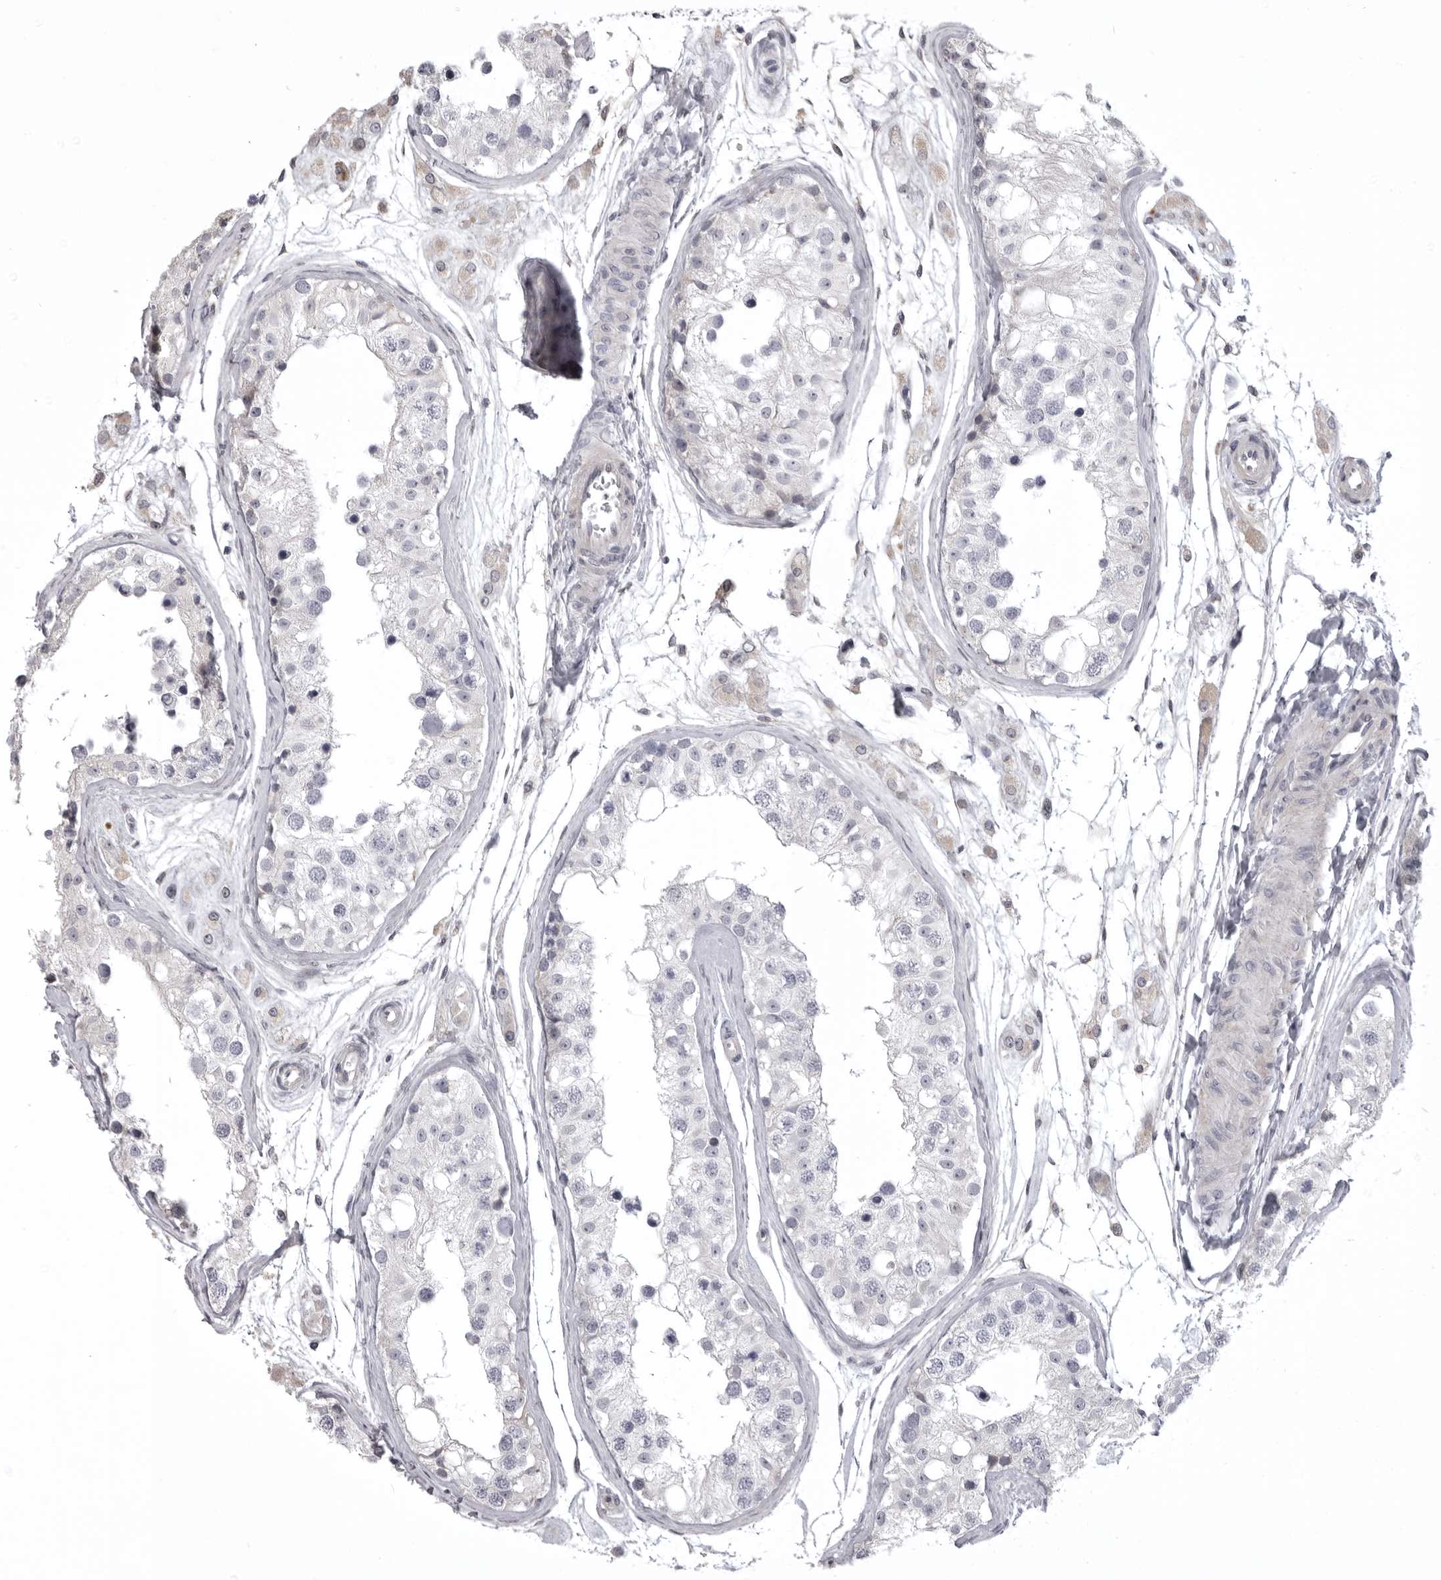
{"staining": {"intensity": "negative", "quantity": "none", "location": "none"}, "tissue": "testis", "cell_type": "Cells in seminiferous ducts", "image_type": "normal", "snomed": [{"axis": "morphology", "description": "Normal tissue, NOS"}, {"axis": "morphology", "description": "Adenocarcinoma, metastatic, NOS"}, {"axis": "topography", "description": "Testis"}], "caption": "Immunohistochemistry (IHC) of benign testis reveals no positivity in cells in seminiferous ducts. The staining was performed using DAB to visualize the protein expression in brown, while the nuclei were stained in blue with hematoxylin (Magnification: 20x).", "gene": "NCEH1", "patient": {"sex": "male", "age": 26}}